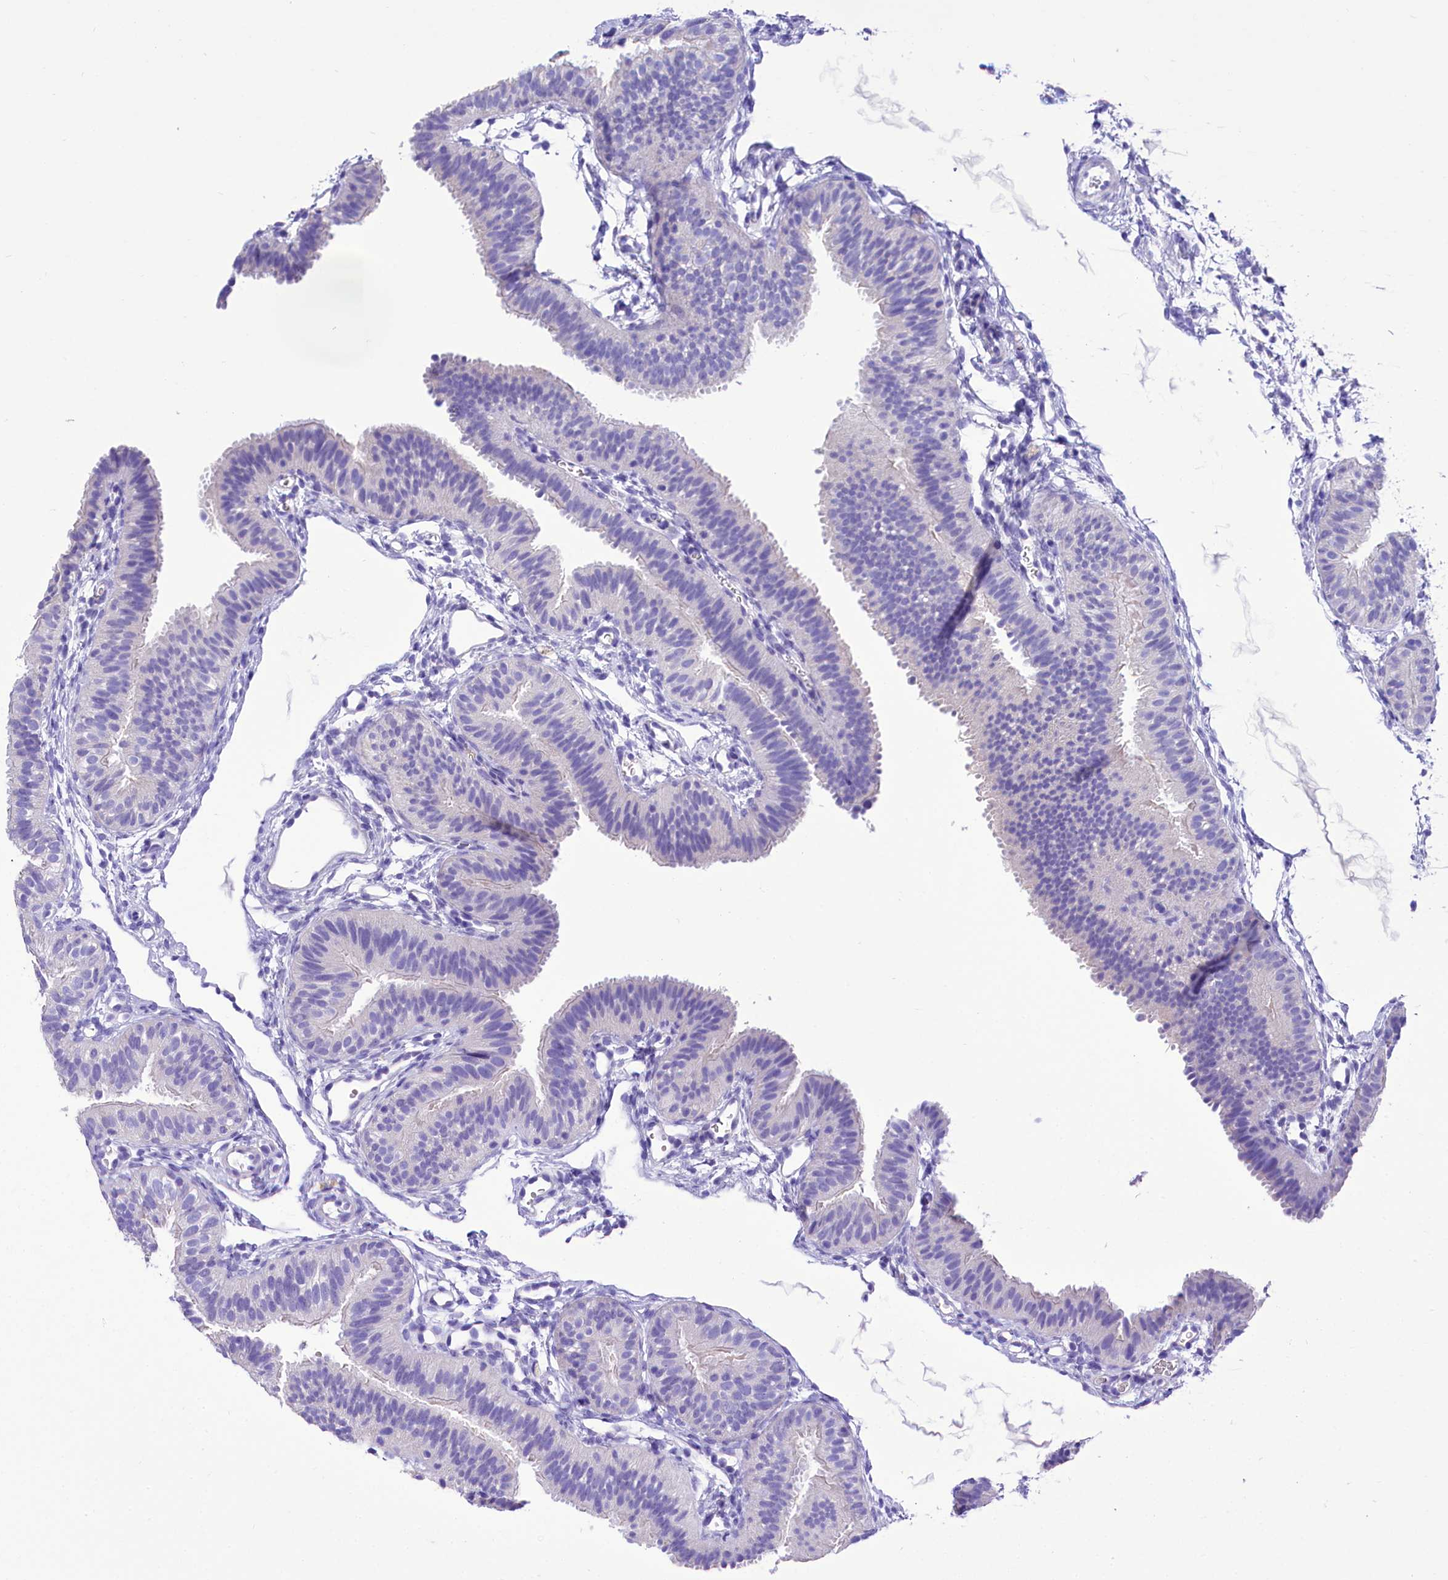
{"staining": {"intensity": "negative", "quantity": "none", "location": "none"}, "tissue": "fallopian tube", "cell_type": "Glandular cells", "image_type": "normal", "snomed": [{"axis": "morphology", "description": "Normal tissue, NOS"}, {"axis": "topography", "description": "Fallopian tube"}], "caption": "IHC micrograph of unremarkable human fallopian tube stained for a protein (brown), which shows no positivity in glandular cells.", "gene": "TTC36", "patient": {"sex": "female", "age": 35}}